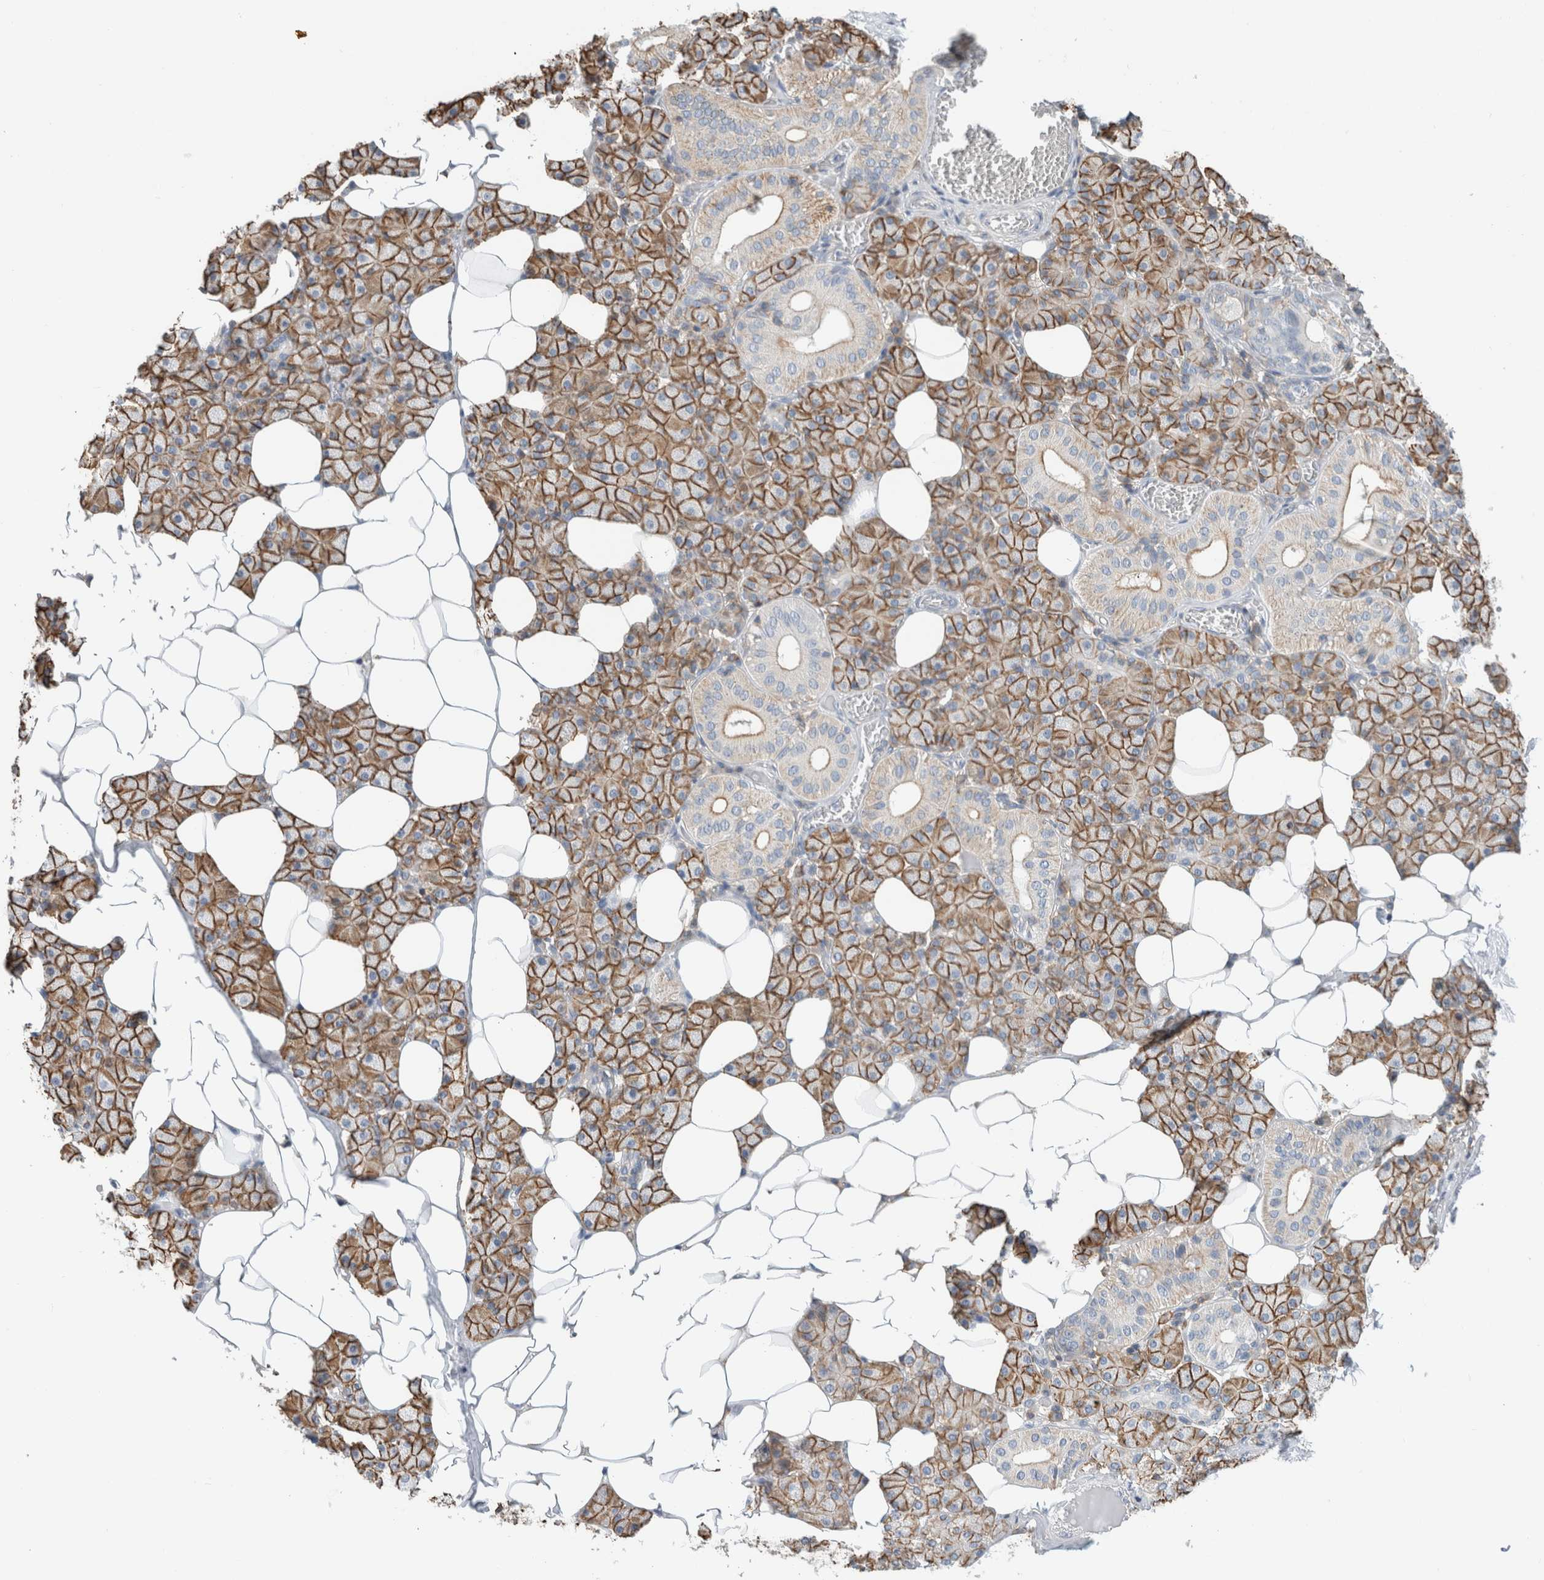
{"staining": {"intensity": "moderate", "quantity": ">75%", "location": "cytoplasmic/membranous"}, "tissue": "salivary gland", "cell_type": "Glandular cells", "image_type": "normal", "snomed": [{"axis": "morphology", "description": "Normal tissue, NOS"}, {"axis": "topography", "description": "Salivary gland"}], "caption": "Benign salivary gland was stained to show a protein in brown. There is medium levels of moderate cytoplasmic/membranous staining in approximately >75% of glandular cells. (DAB IHC with brightfield microscopy, high magnification).", "gene": "ERCC6L2", "patient": {"sex": "female", "age": 33}}